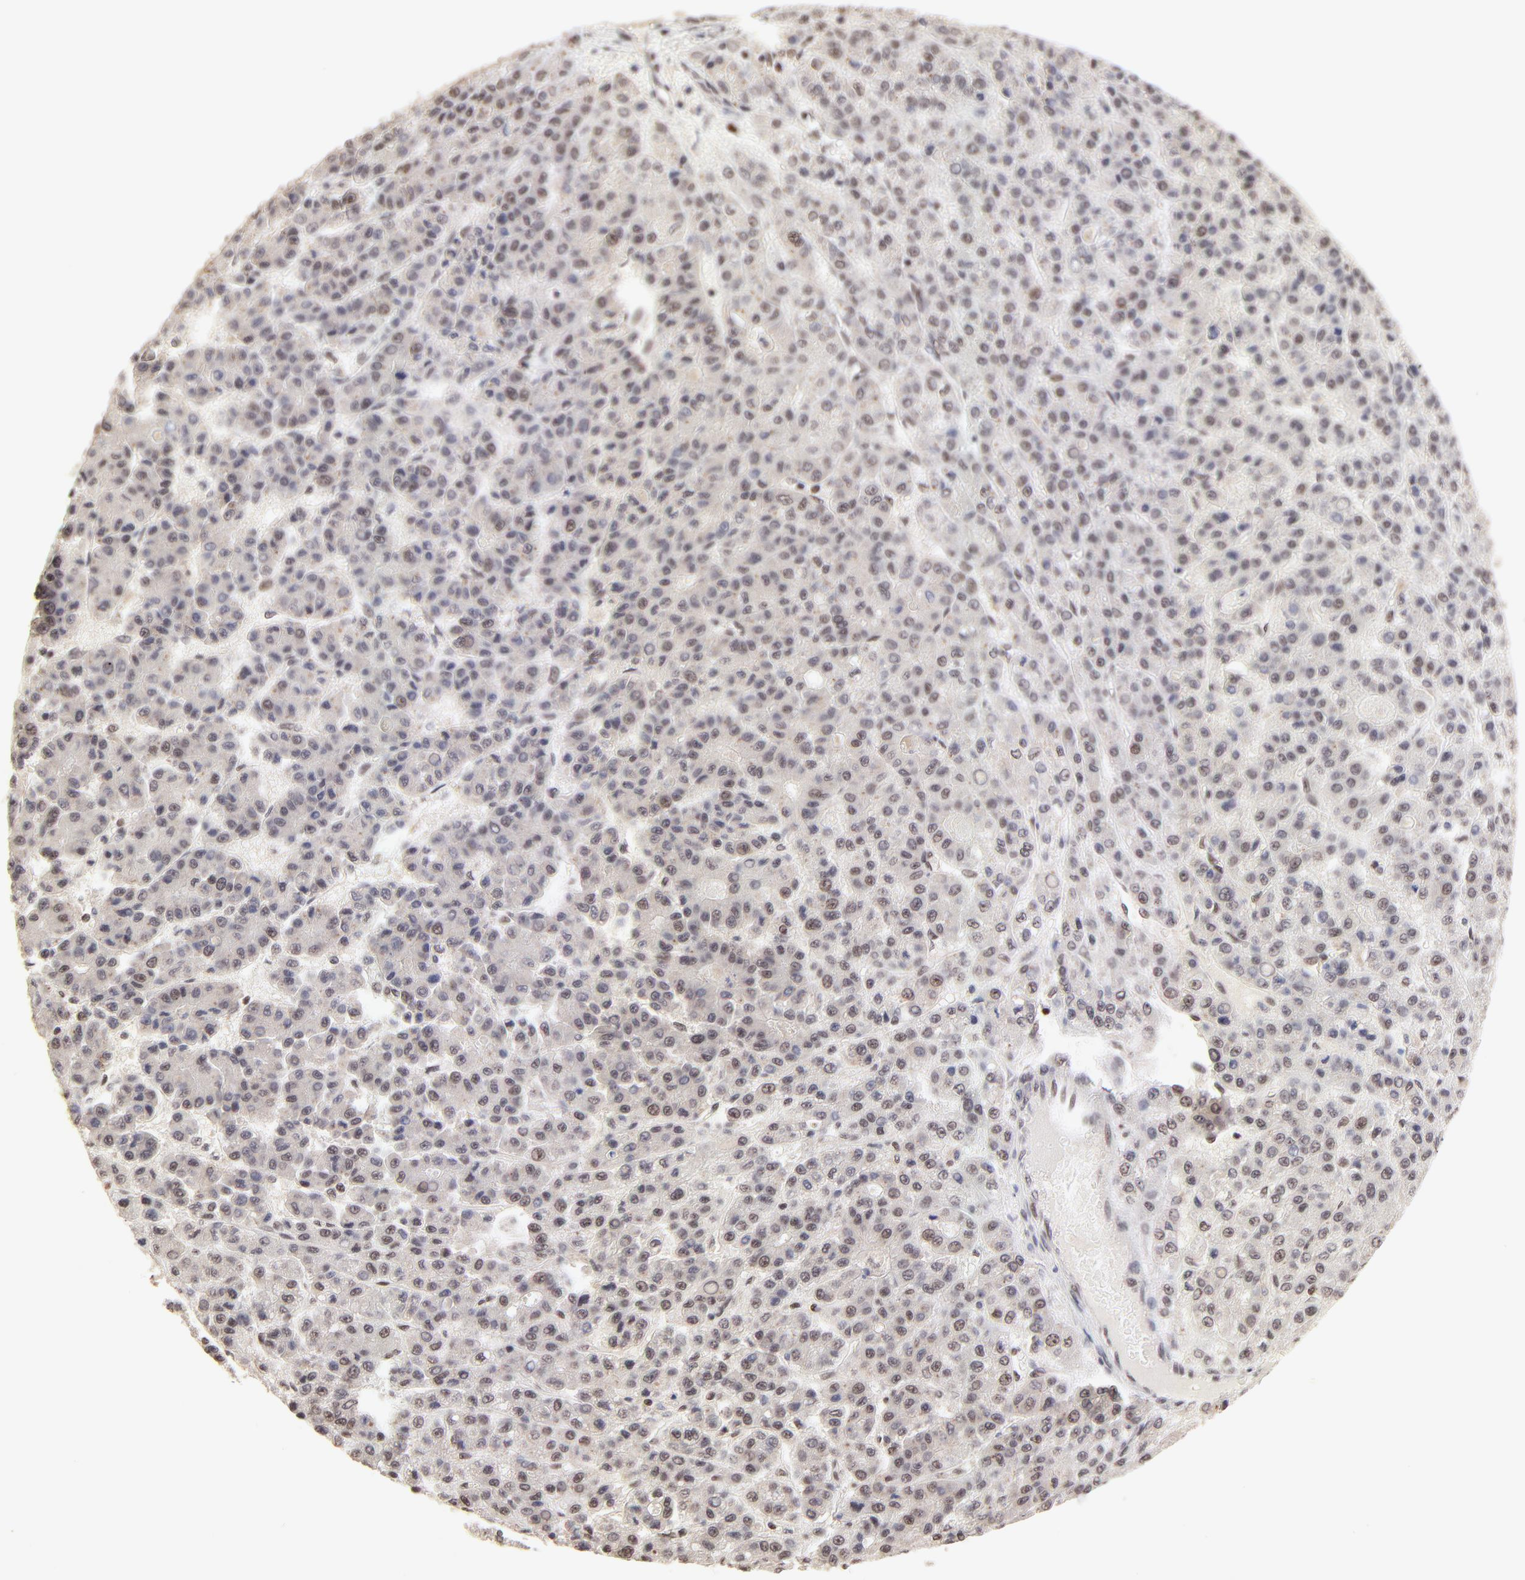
{"staining": {"intensity": "weak", "quantity": "25%-75%", "location": "nuclear"}, "tissue": "liver cancer", "cell_type": "Tumor cells", "image_type": "cancer", "snomed": [{"axis": "morphology", "description": "Carcinoma, Hepatocellular, NOS"}, {"axis": "topography", "description": "Liver"}], "caption": "IHC photomicrograph of neoplastic tissue: human liver cancer stained using immunohistochemistry (IHC) displays low levels of weak protein expression localized specifically in the nuclear of tumor cells, appearing as a nuclear brown color.", "gene": "DSN1", "patient": {"sex": "male", "age": 70}}